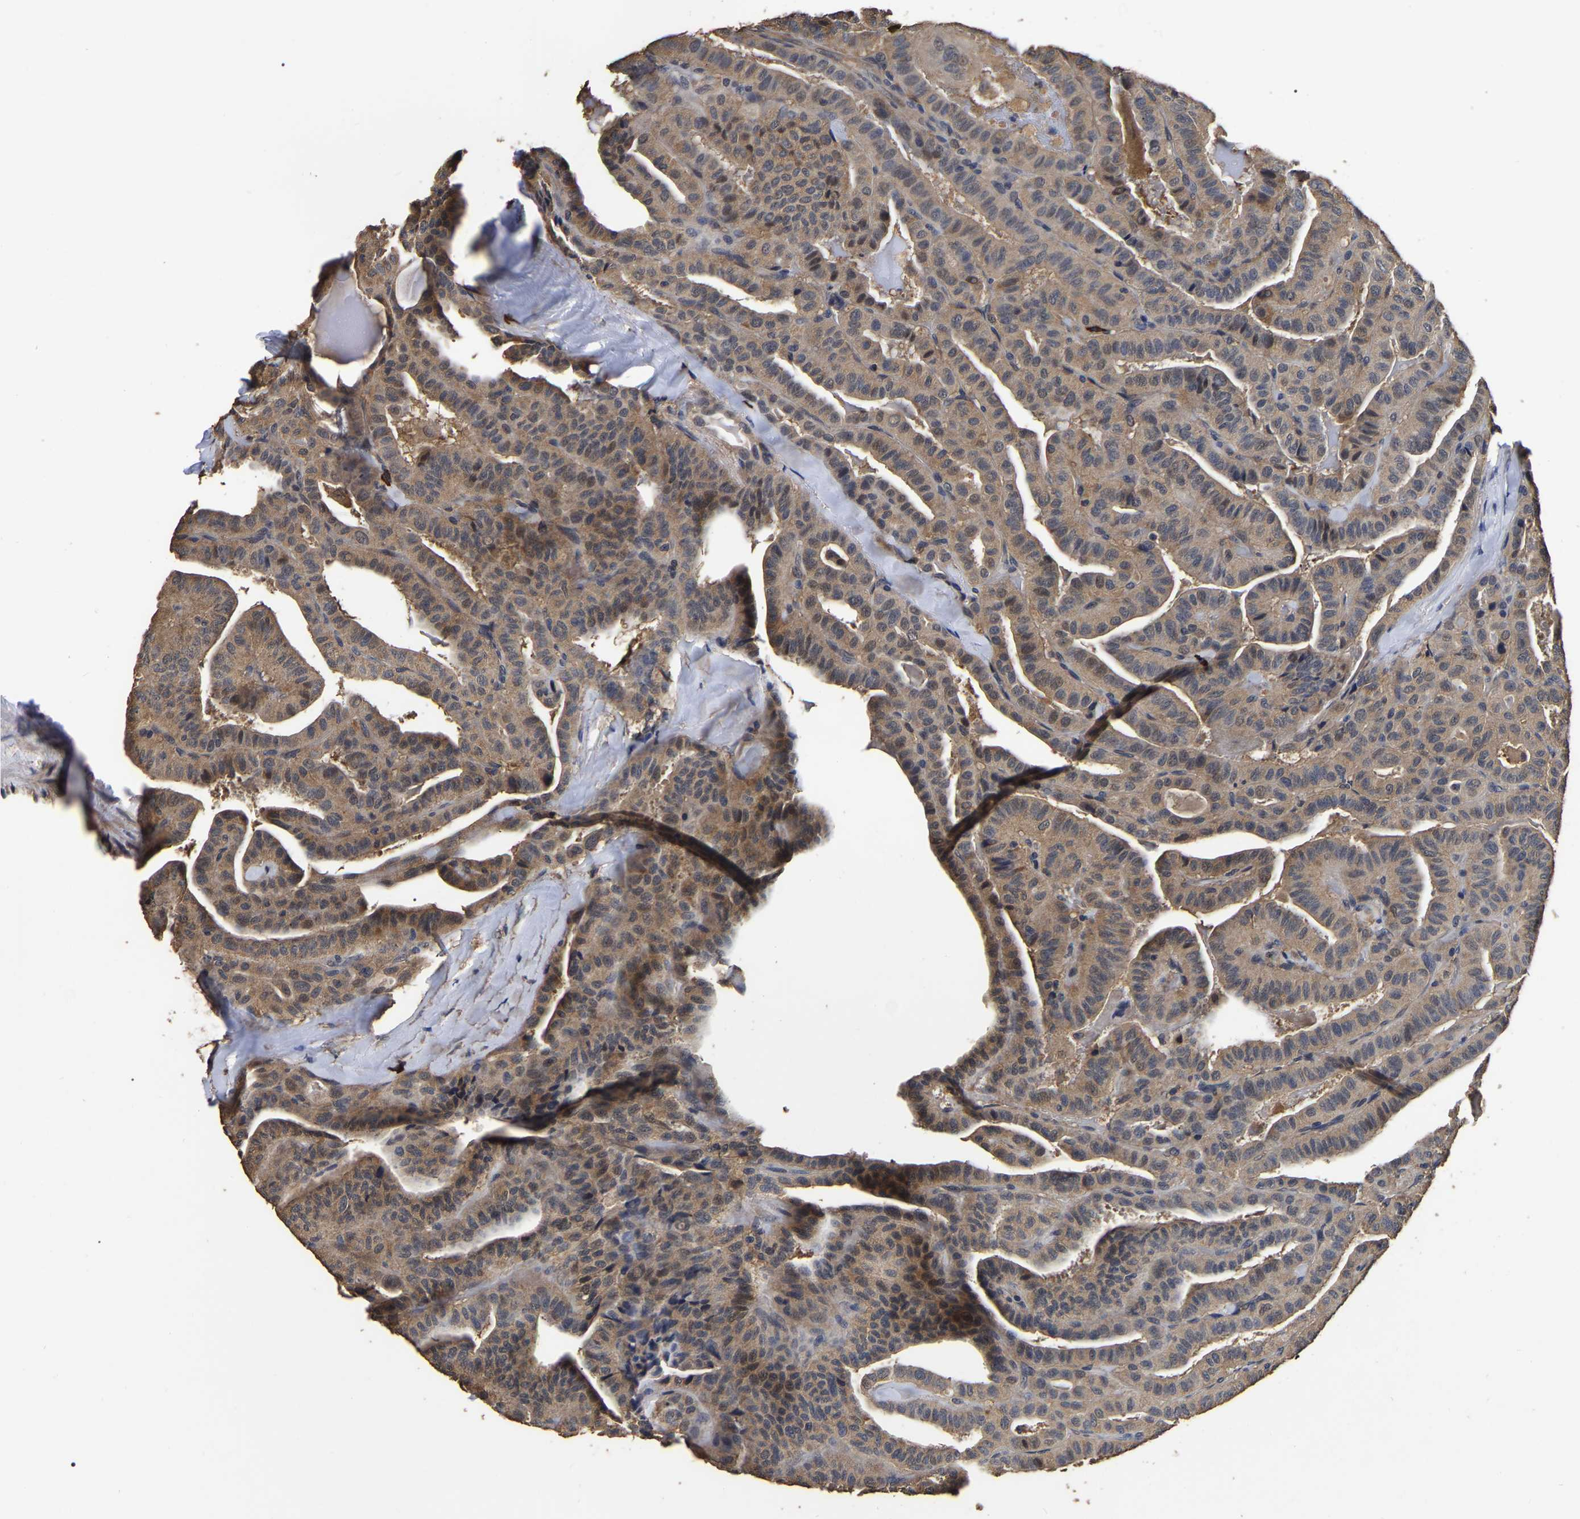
{"staining": {"intensity": "weak", "quantity": ">75%", "location": "cytoplasmic/membranous"}, "tissue": "thyroid cancer", "cell_type": "Tumor cells", "image_type": "cancer", "snomed": [{"axis": "morphology", "description": "Papillary adenocarcinoma, NOS"}, {"axis": "topography", "description": "Thyroid gland"}], "caption": "Brown immunohistochemical staining in human thyroid papillary adenocarcinoma exhibits weak cytoplasmic/membranous expression in approximately >75% of tumor cells.", "gene": "STK32C", "patient": {"sex": "male", "age": 77}}